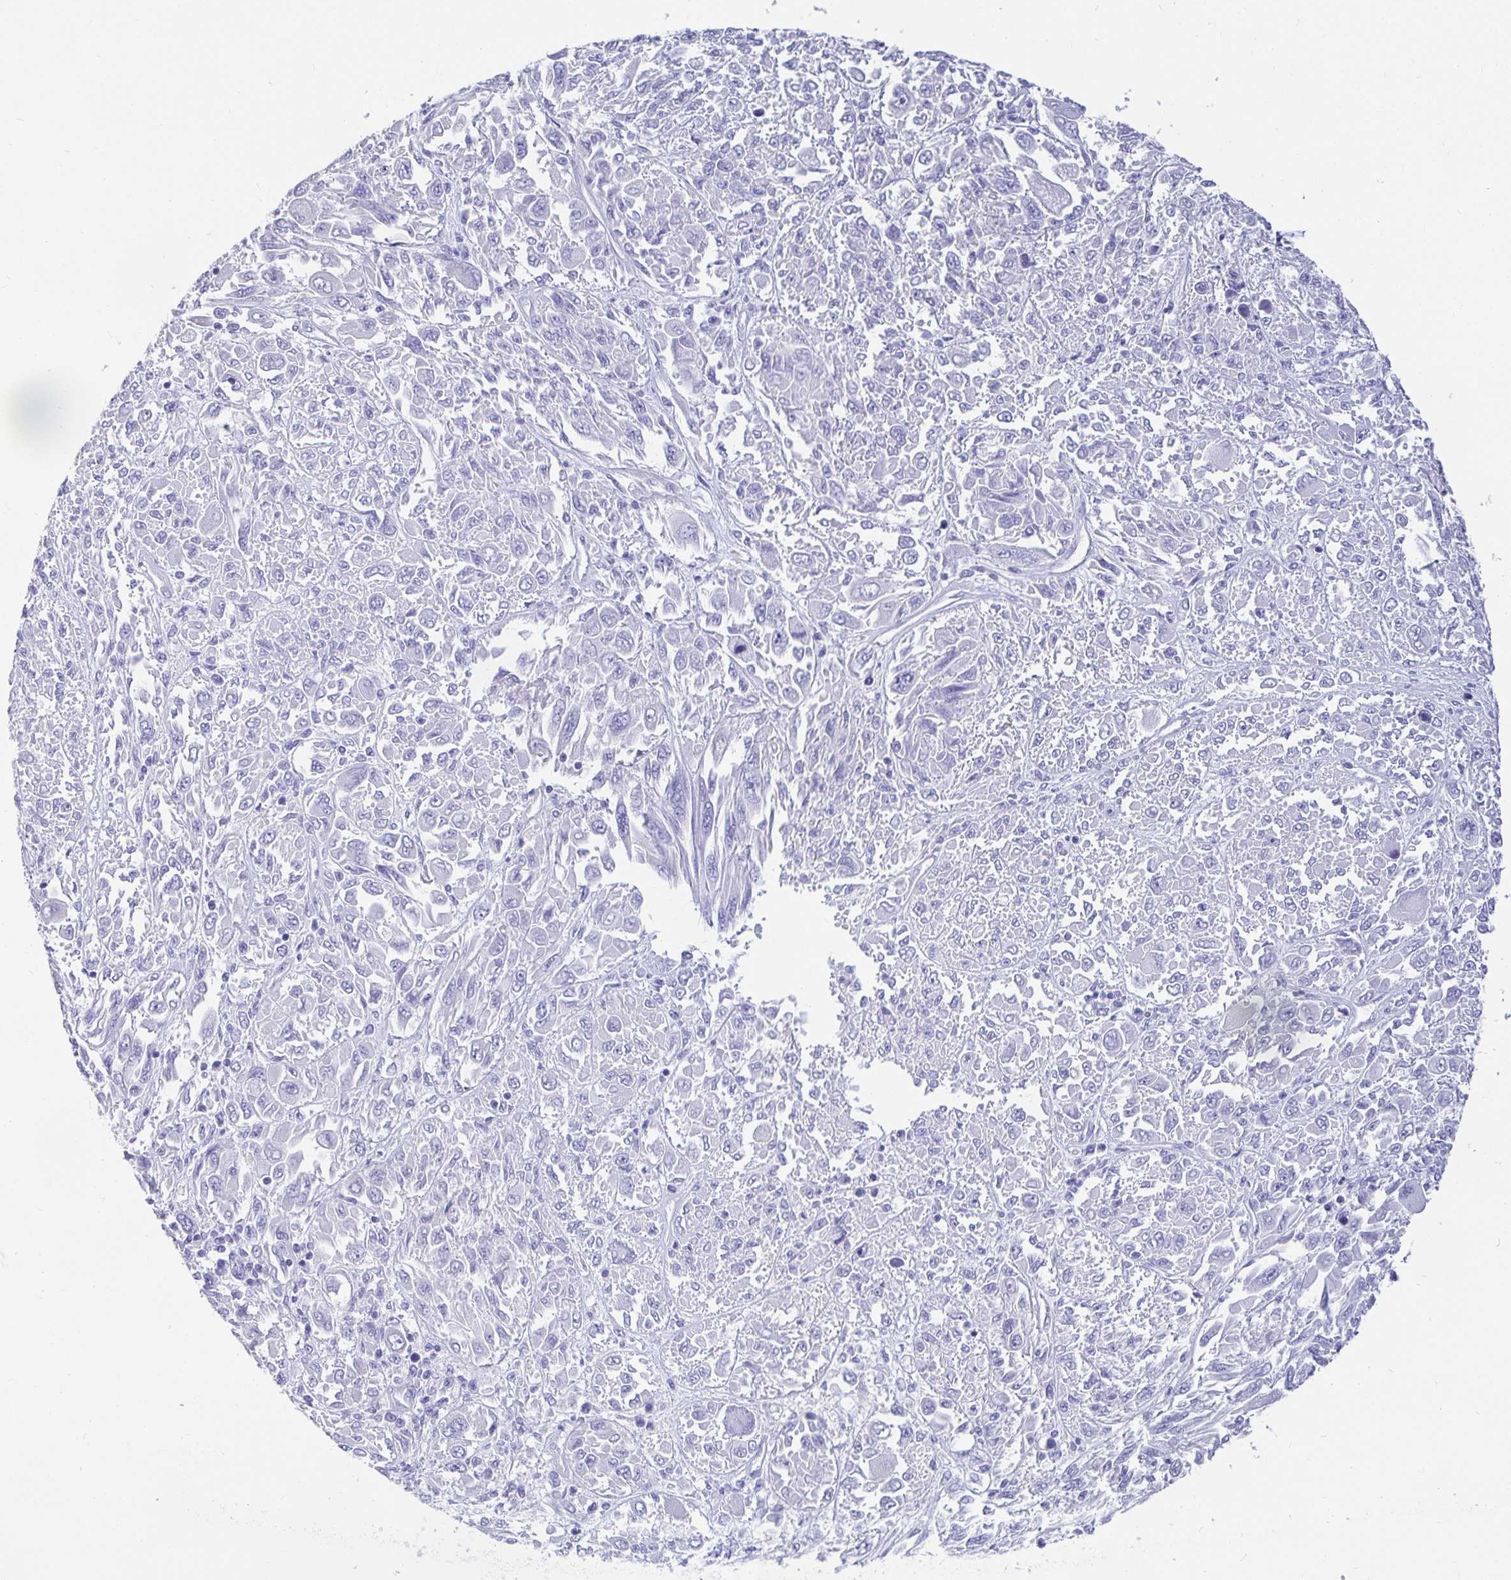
{"staining": {"intensity": "negative", "quantity": "none", "location": "none"}, "tissue": "melanoma", "cell_type": "Tumor cells", "image_type": "cancer", "snomed": [{"axis": "morphology", "description": "Malignant melanoma, NOS"}, {"axis": "topography", "description": "Skin"}], "caption": "Immunohistochemistry (IHC) micrograph of human melanoma stained for a protein (brown), which displays no expression in tumor cells.", "gene": "ZPBP2", "patient": {"sex": "female", "age": 91}}